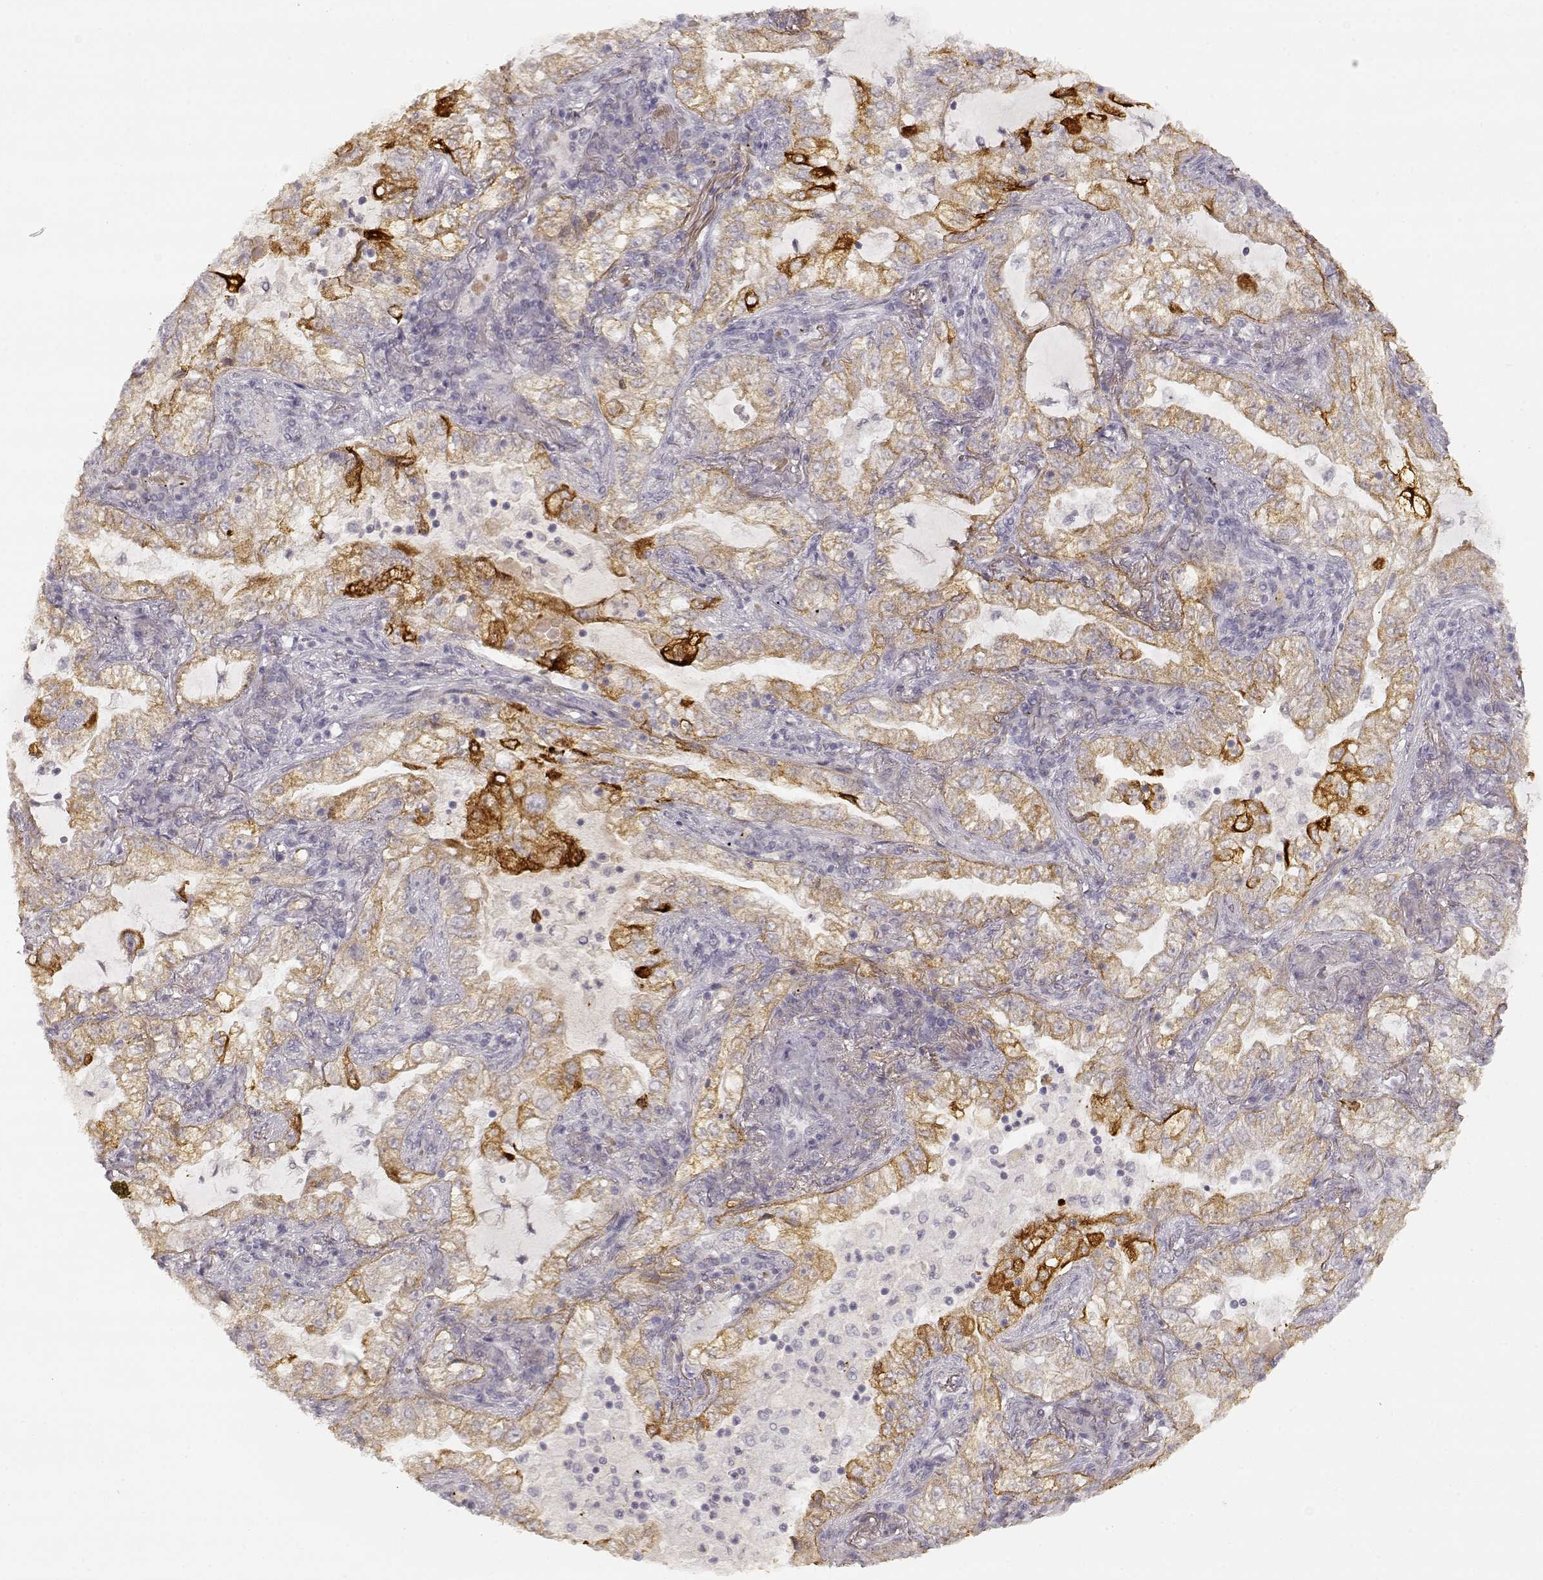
{"staining": {"intensity": "weak", "quantity": ">75%", "location": "cytoplasmic/membranous"}, "tissue": "lung cancer", "cell_type": "Tumor cells", "image_type": "cancer", "snomed": [{"axis": "morphology", "description": "Adenocarcinoma, NOS"}, {"axis": "topography", "description": "Lung"}], "caption": "Protein staining shows weak cytoplasmic/membranous positivity in approximately >75% of tumor cells in lung cancer.", "gene": "LAMC2", "patient": {"sex": "female", "age": 73}}